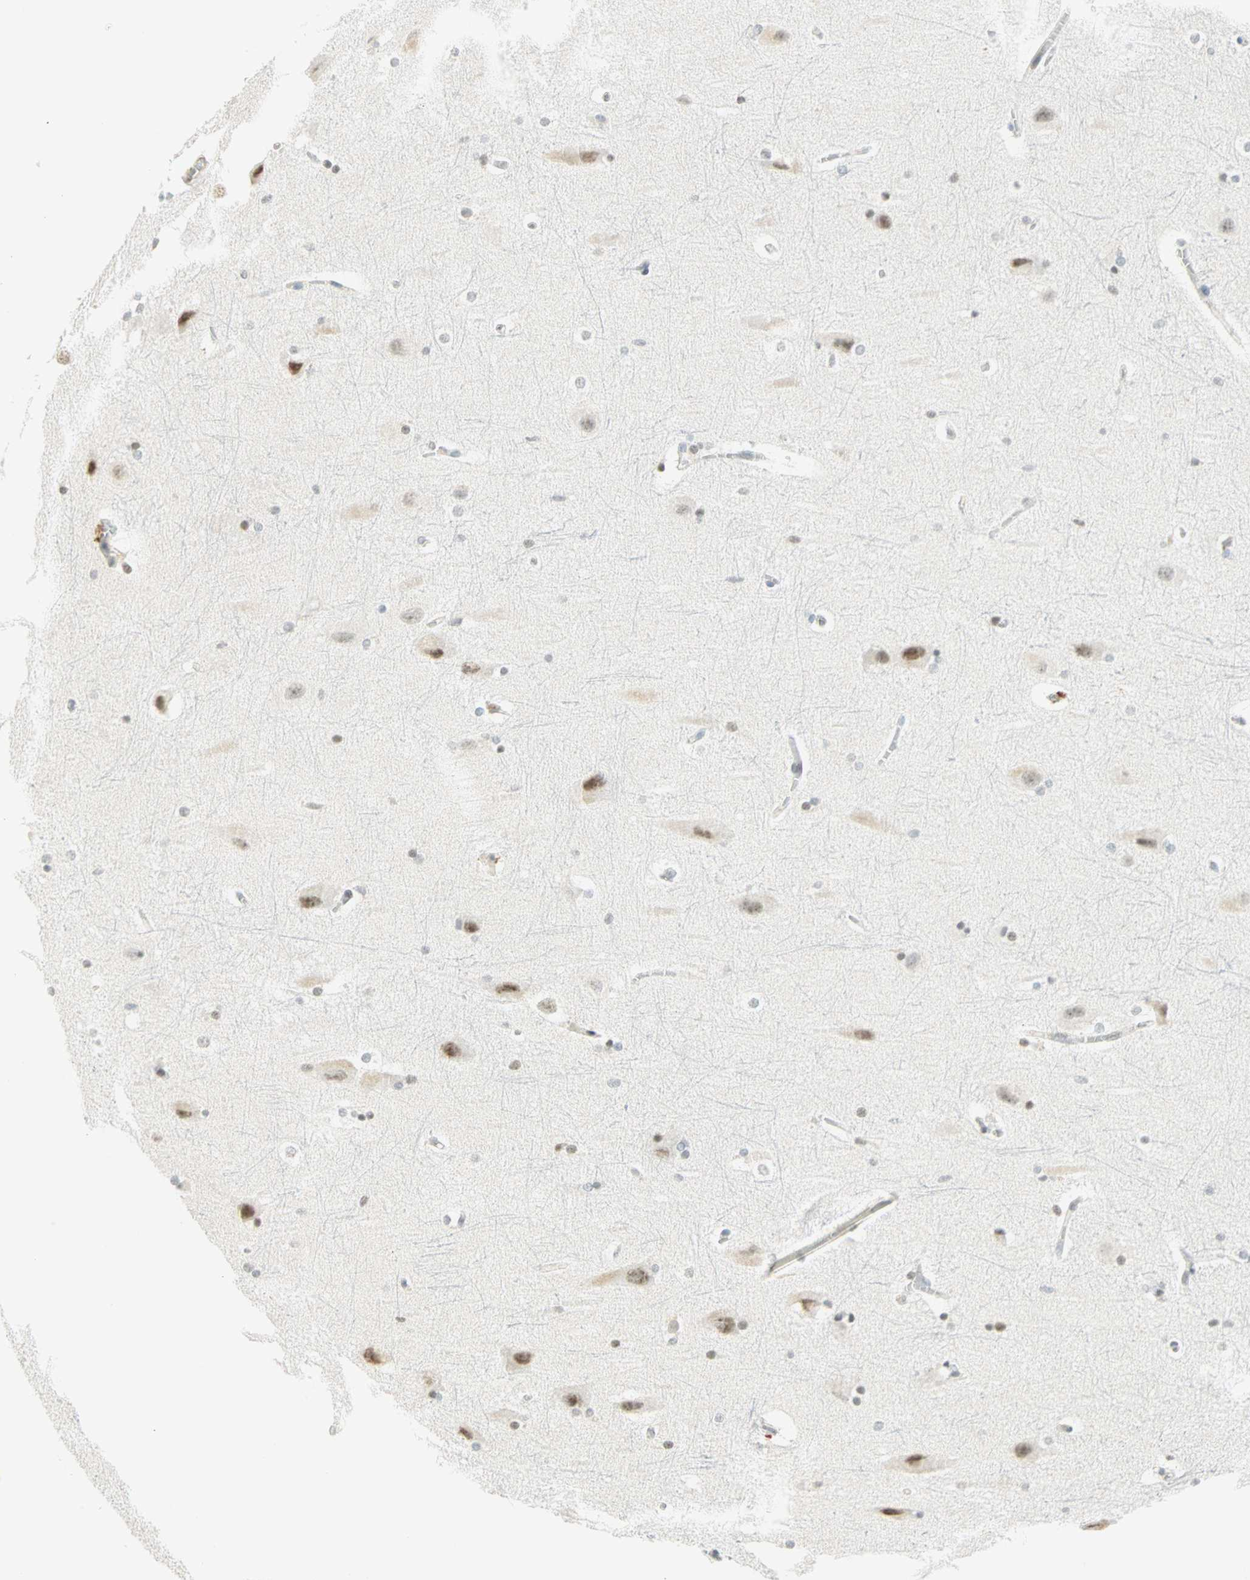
{"staining": {"intensity": "weak", "quantity": "<25%", "location": "nuclear"}, "tissue": "hippocampus", "cell_type": "Glial cells", "image_type": "normal", "snomed": [{"axis": "morphology", "description": "Normal tissue, NOS"}, {"axis": "topography", "description": "Hippocampus"}], "caption": "Immunohistochemistry photomicrograph of normal hippocampus: human hippocampus stained with DAB displays no significant protein expression in glial cells.", "gene": "SMAD3", "patient": {"sex": "female", "age": 19}}